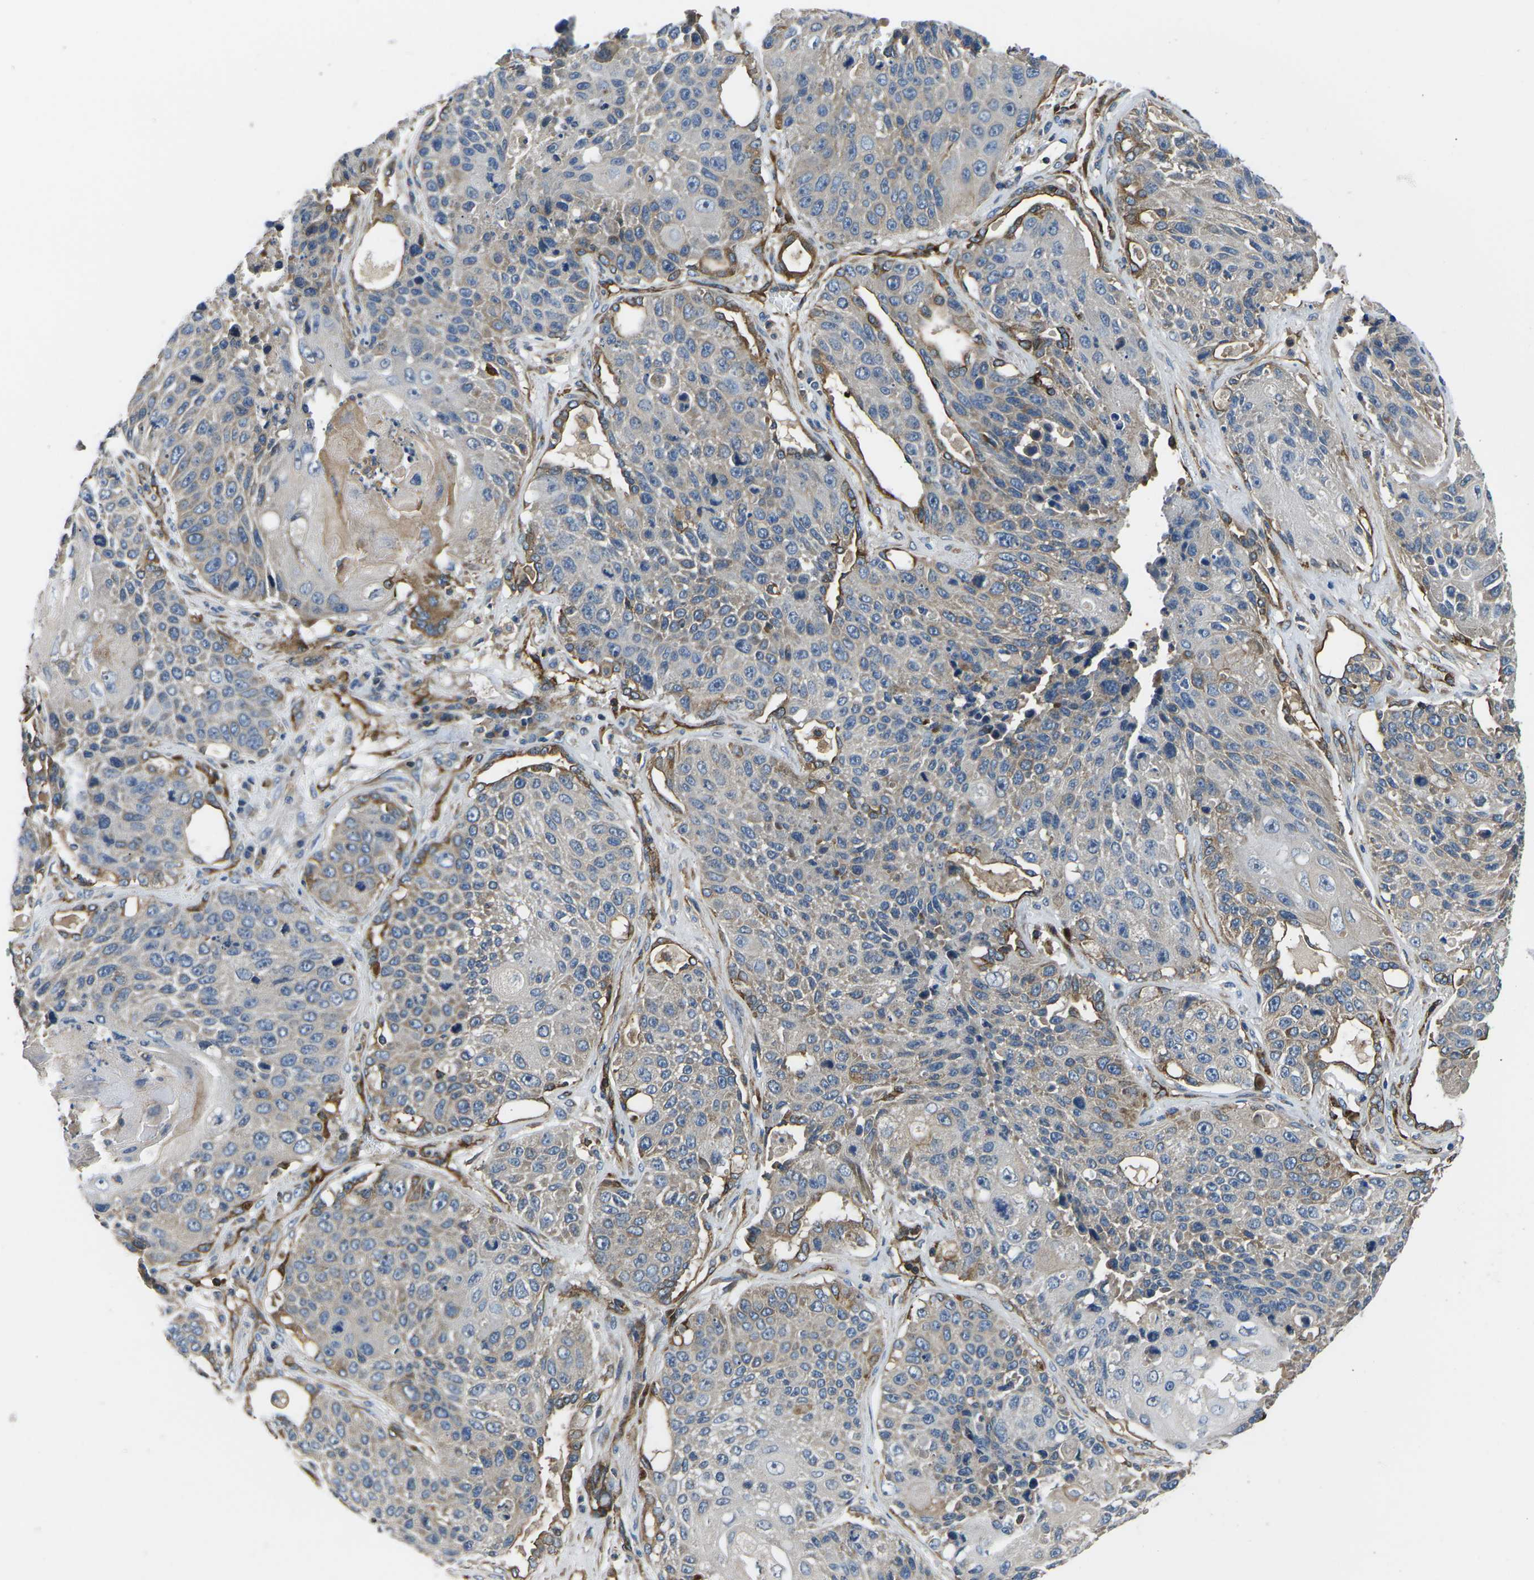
{"staining": {"intensity": "weak", "quantity": ">75%", "location": "cytoplasmic/membranous"}, "tissue": "lung cancer", "cell_type": "Tumor cells", "image_type": "cancer", "snomed": [{"axis": "morphology", "description": "Squamous cell carcinoma, NOS"}, {"axis": "topography", "description": "Lung"}], "caption": "Squamous cell carcinoma (lung) was stained to show a protein in brown. There is low levels of weak cytoplasmic/membranous expression in about >75% of tumor cells.", "gene": "KCNJ15", "patient": {"sex": "male", "age": 61}}